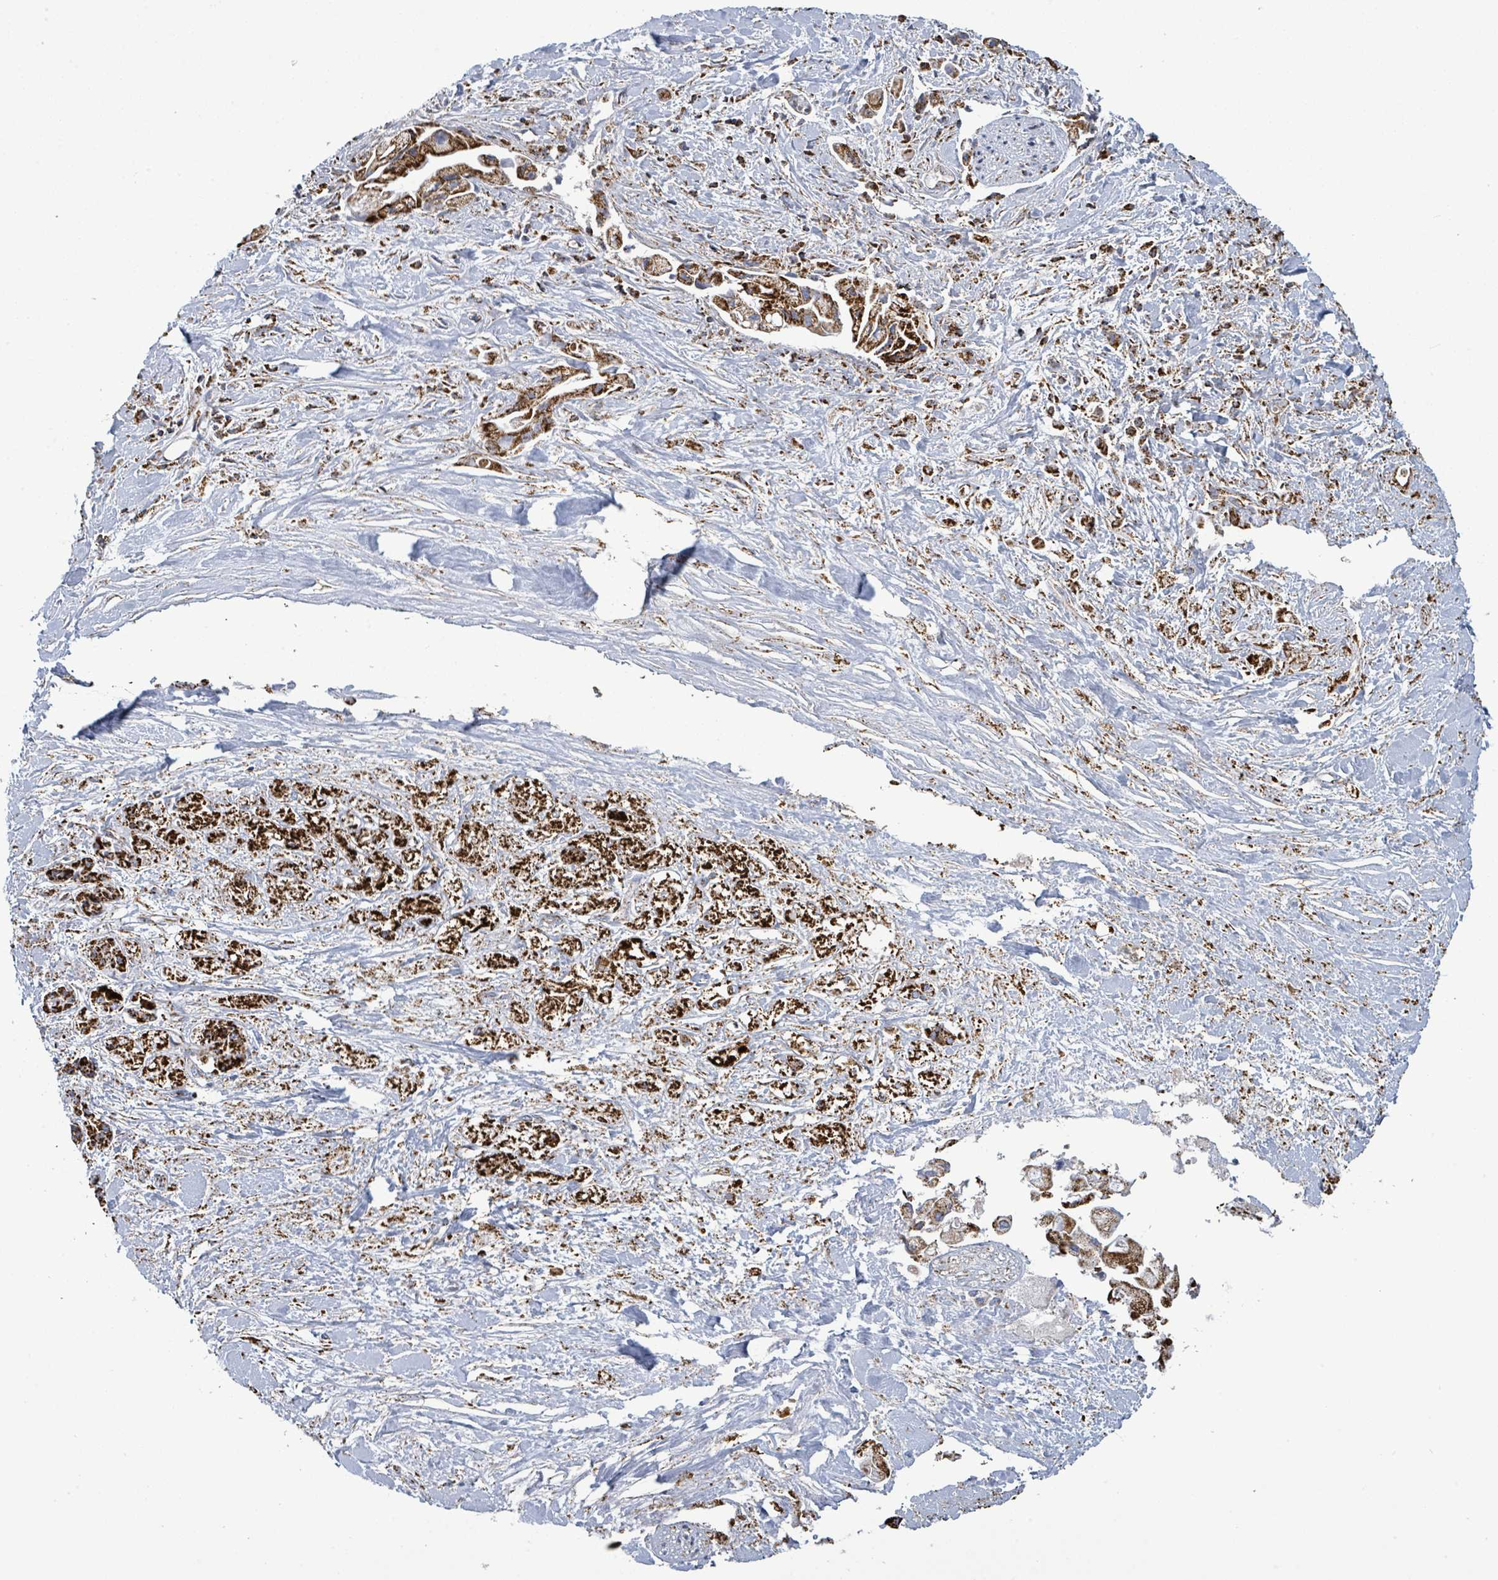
{"staining": {"intensity": "strong", "quantity": ">75%", "location": "cytoplasmic/membranous"}, "tissue": "pancreatic cancer", "cell_type": "Tumor cells", "image_type": "cancer", "snomed": [{"axis": "morphology", "description": "Adenocarcinoma, NOS"}, {"axis": "topography", "description": "Pancreas"}], "caption": "Human pancreatic cancer stained with a protein marker demonstrates strong staining in tumor cells.", "gene": "SUCLG2", "patient": {"sex": "male", "age": 61}}